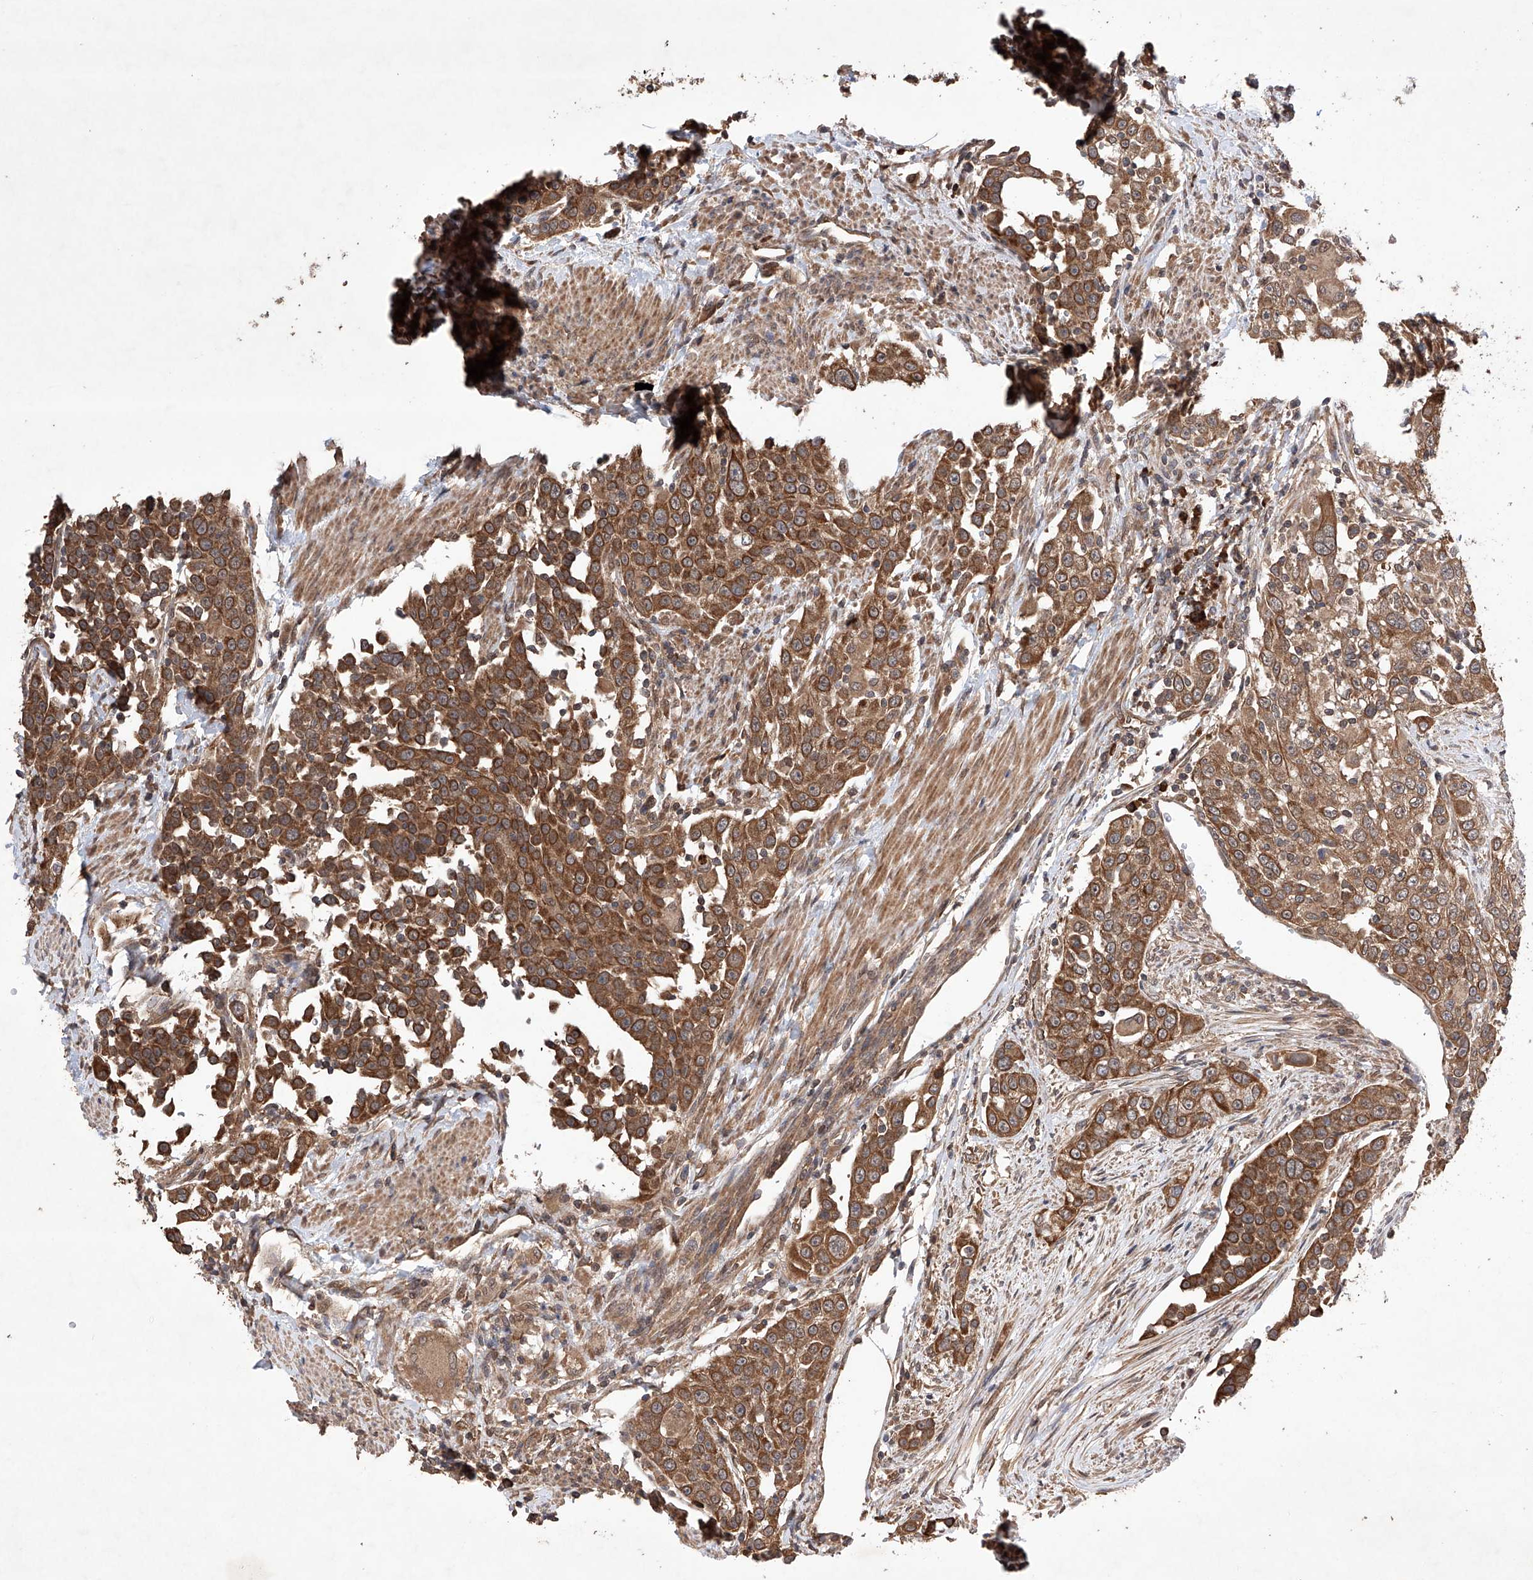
{"staining": {"intensity": "strong", "quantity": ">75%", "location": "cytoplasmic/membranous"}, "tissue": "urothelial cancer", "cell_type": "Tumor cells", "image_type": "cancer", "snomed": [{"axis": "morphology", "description": "Urothelial carcinoma, High grade"}, {"axis": "topography", "description": "Urinary bladder"}], "caption": "High-power microscopy captured an IHC photomicrograph of high-grade urothelial carcinoma, revealing strong cytoplasmic/membranous positivity in about >75% of tumor cells. The staining is performed using DAB brown chromogen to label protein expression. The nuclei are counter-stained blue using hematoxylin.", "gene": "LURAP1", "patient": {"sex": "female", "age": 80}}